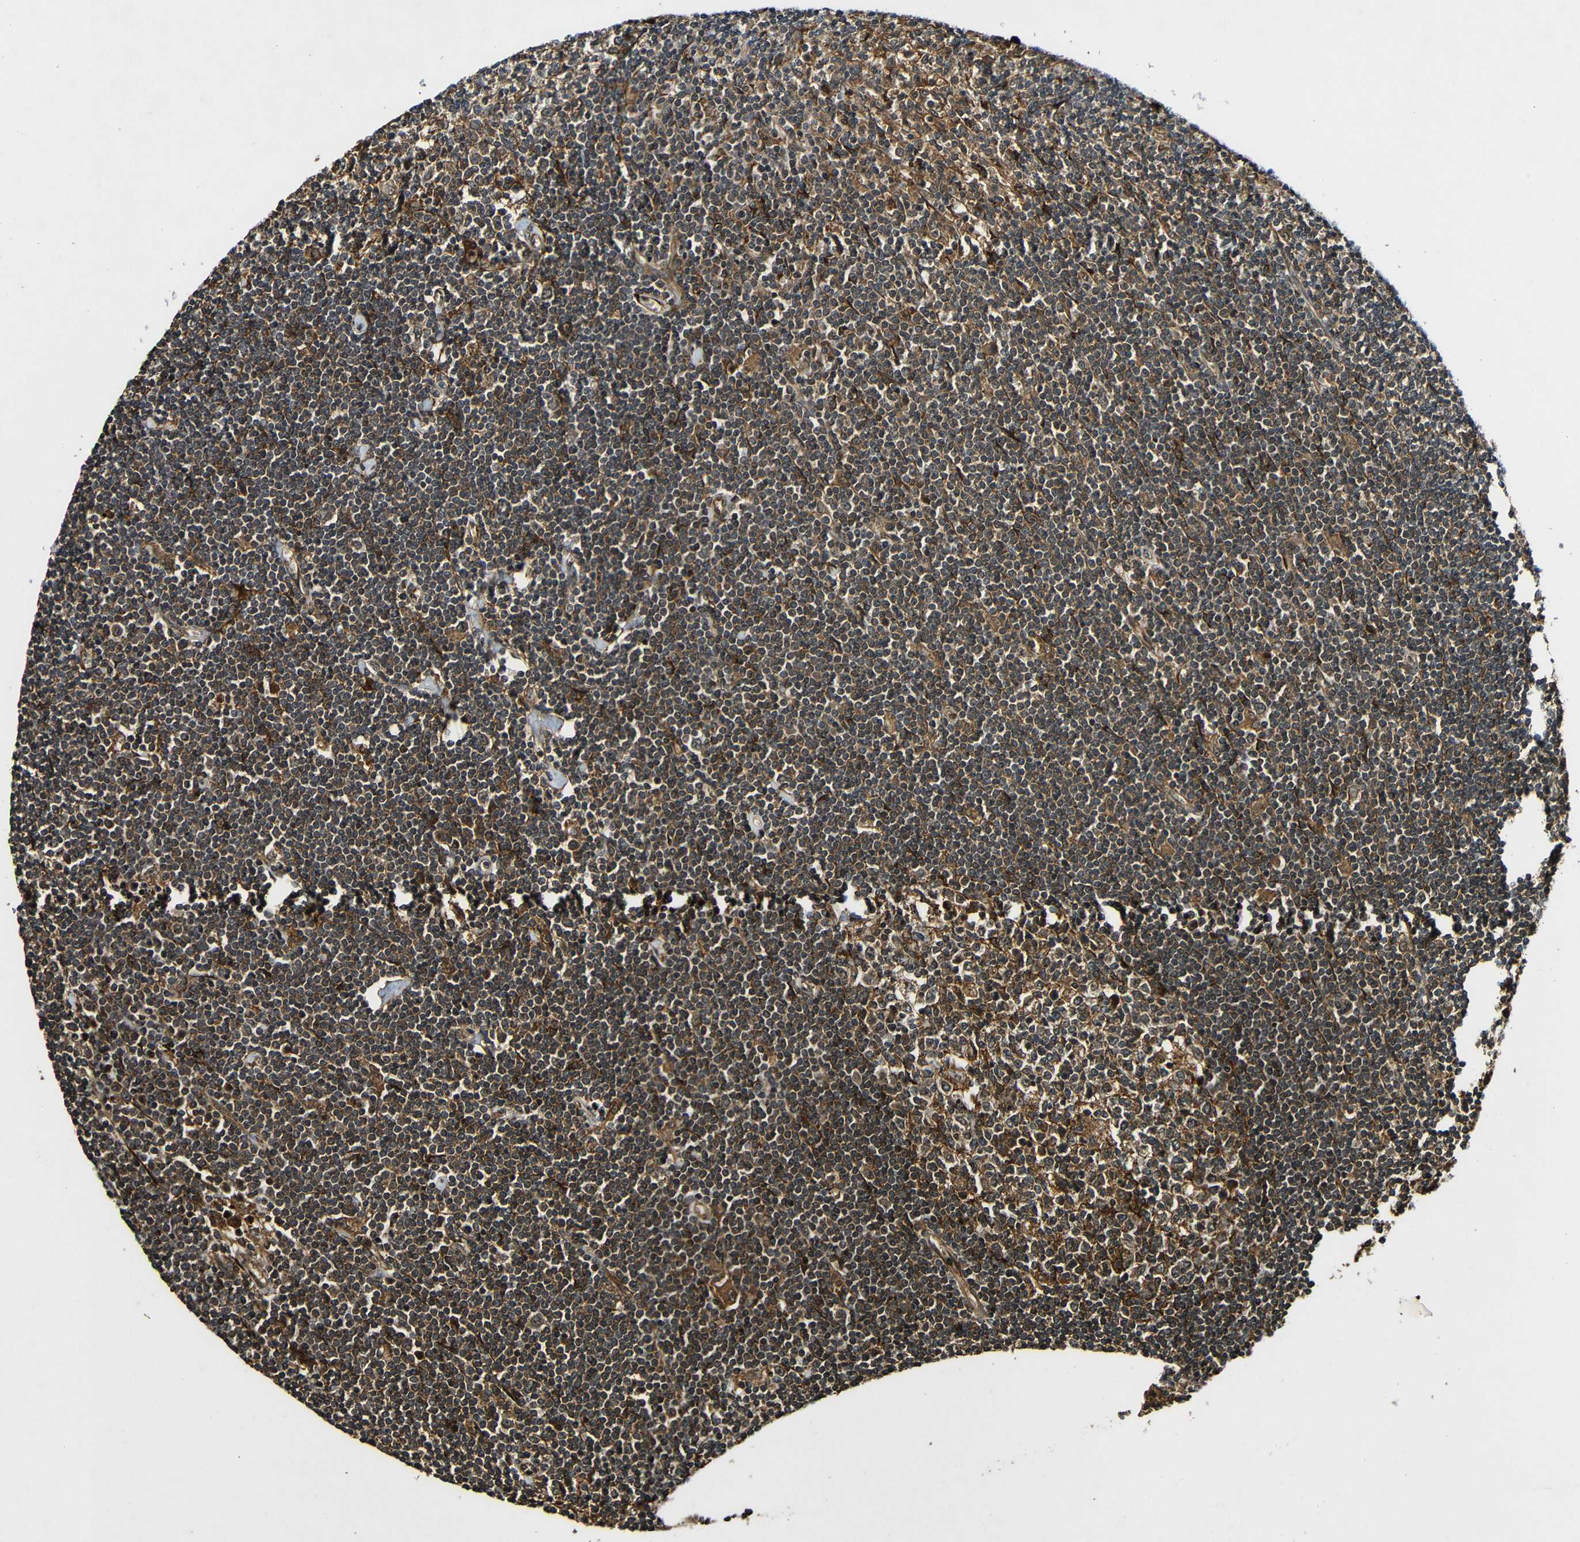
{"staining": {"intensity": "moderate", "quantity": ">75%", "location": "cytoplasmic/membranous"}, "tissue": "lymphoma", "cell_type": "Tumor cells", "image_type": "cancer", "snomed": [{"axis": "morphology", "description": "Malignant lymphoma, non-Hodgkin's type, Low grade"}, {"axis": "topography", "description": "Spleen"}], "caption": "High-magnification brightfield microscopy of lymphoma stained with DAB (brown) and counterstained with hematoxylin (blue). tumor cells exhibit moderate cytoplasmic/membranous staining is identified in approximately>75% of cells.", "gene": "CASP8", "patient": {"sex": "male", "age": 76}}